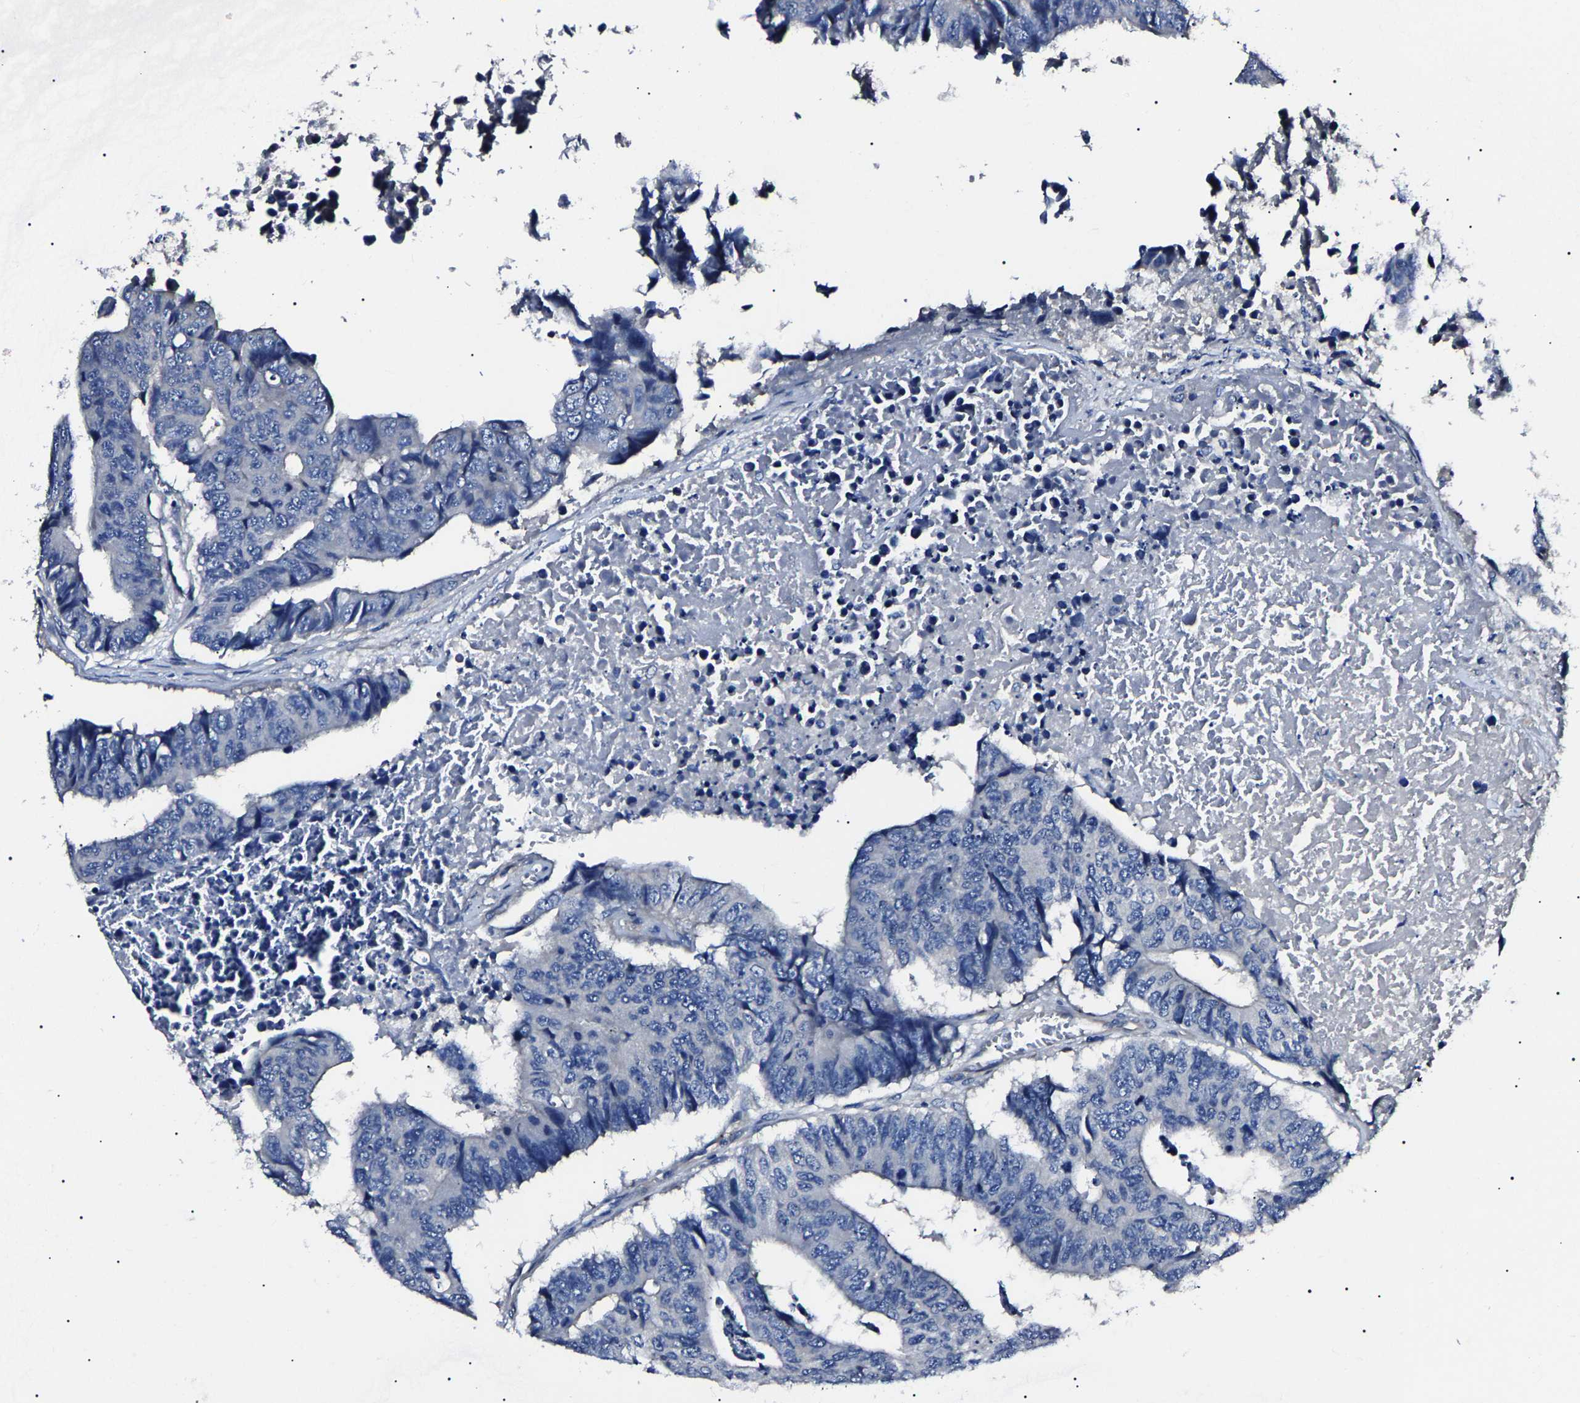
{"staining": {"intensity": "negative", "quantity": "none", "location": "none"}, "tissue": "colorectal cancer", "cell_type": "Tumor cells", "image_type": "cancer", "snomed": [{"axis": "morphology", "description": "Adenocarcinoma, NOS"}, {"axis": "topography", "description": "Rectum"}], "caption": "The micrograph exhibits no staining of tumor cells in colorectal adenocarcinoma. (DAB immunohistochemistry (IHC), high magnification).", "gene": "KLHL42", "patient": {"sex": "male", "age": 84}}